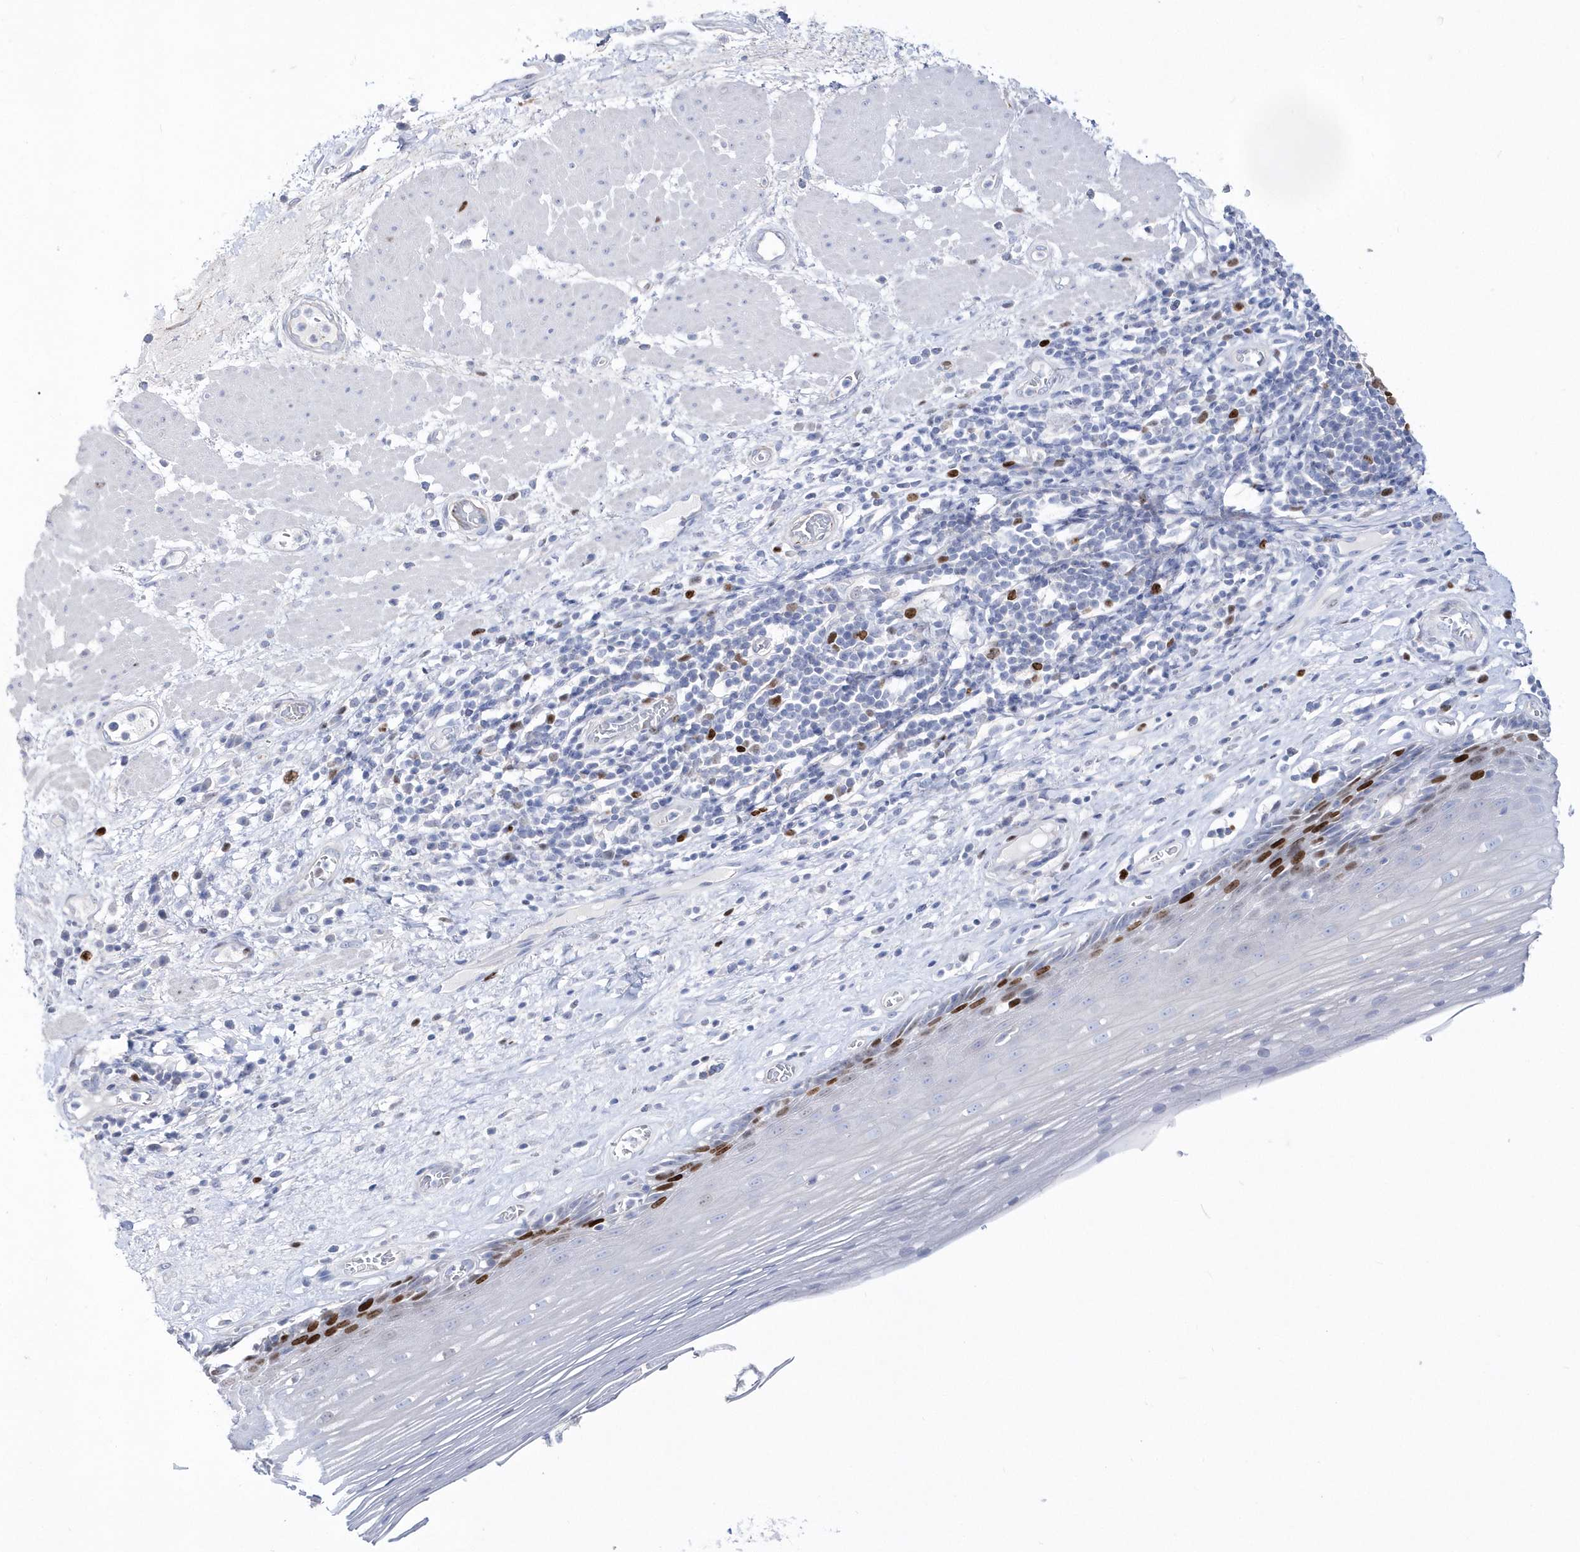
{"staining": {"intensity": "strong", "quantity": "25%-75%", "location": "nuclear"}, "tissue": "esophagus", "cell_type": "Squamous epithelial cells", "image_type": "normal", "snomed": [{"axis": "morphology", "description": "Normal tissue, NOS"}, {"axis": "topography", "description": "Esophagus"}], "caption": "Esophagus stained with DAB immunohistochemistry (IHC) displays high levels of strong nuclear staining in approximately 25%-75% of squamous epithelial cells. (DAB IHC with brightfield microscopy, high magnification).", "gene": "TMCO6", "patient": {"sex": "male", "age": 62}}